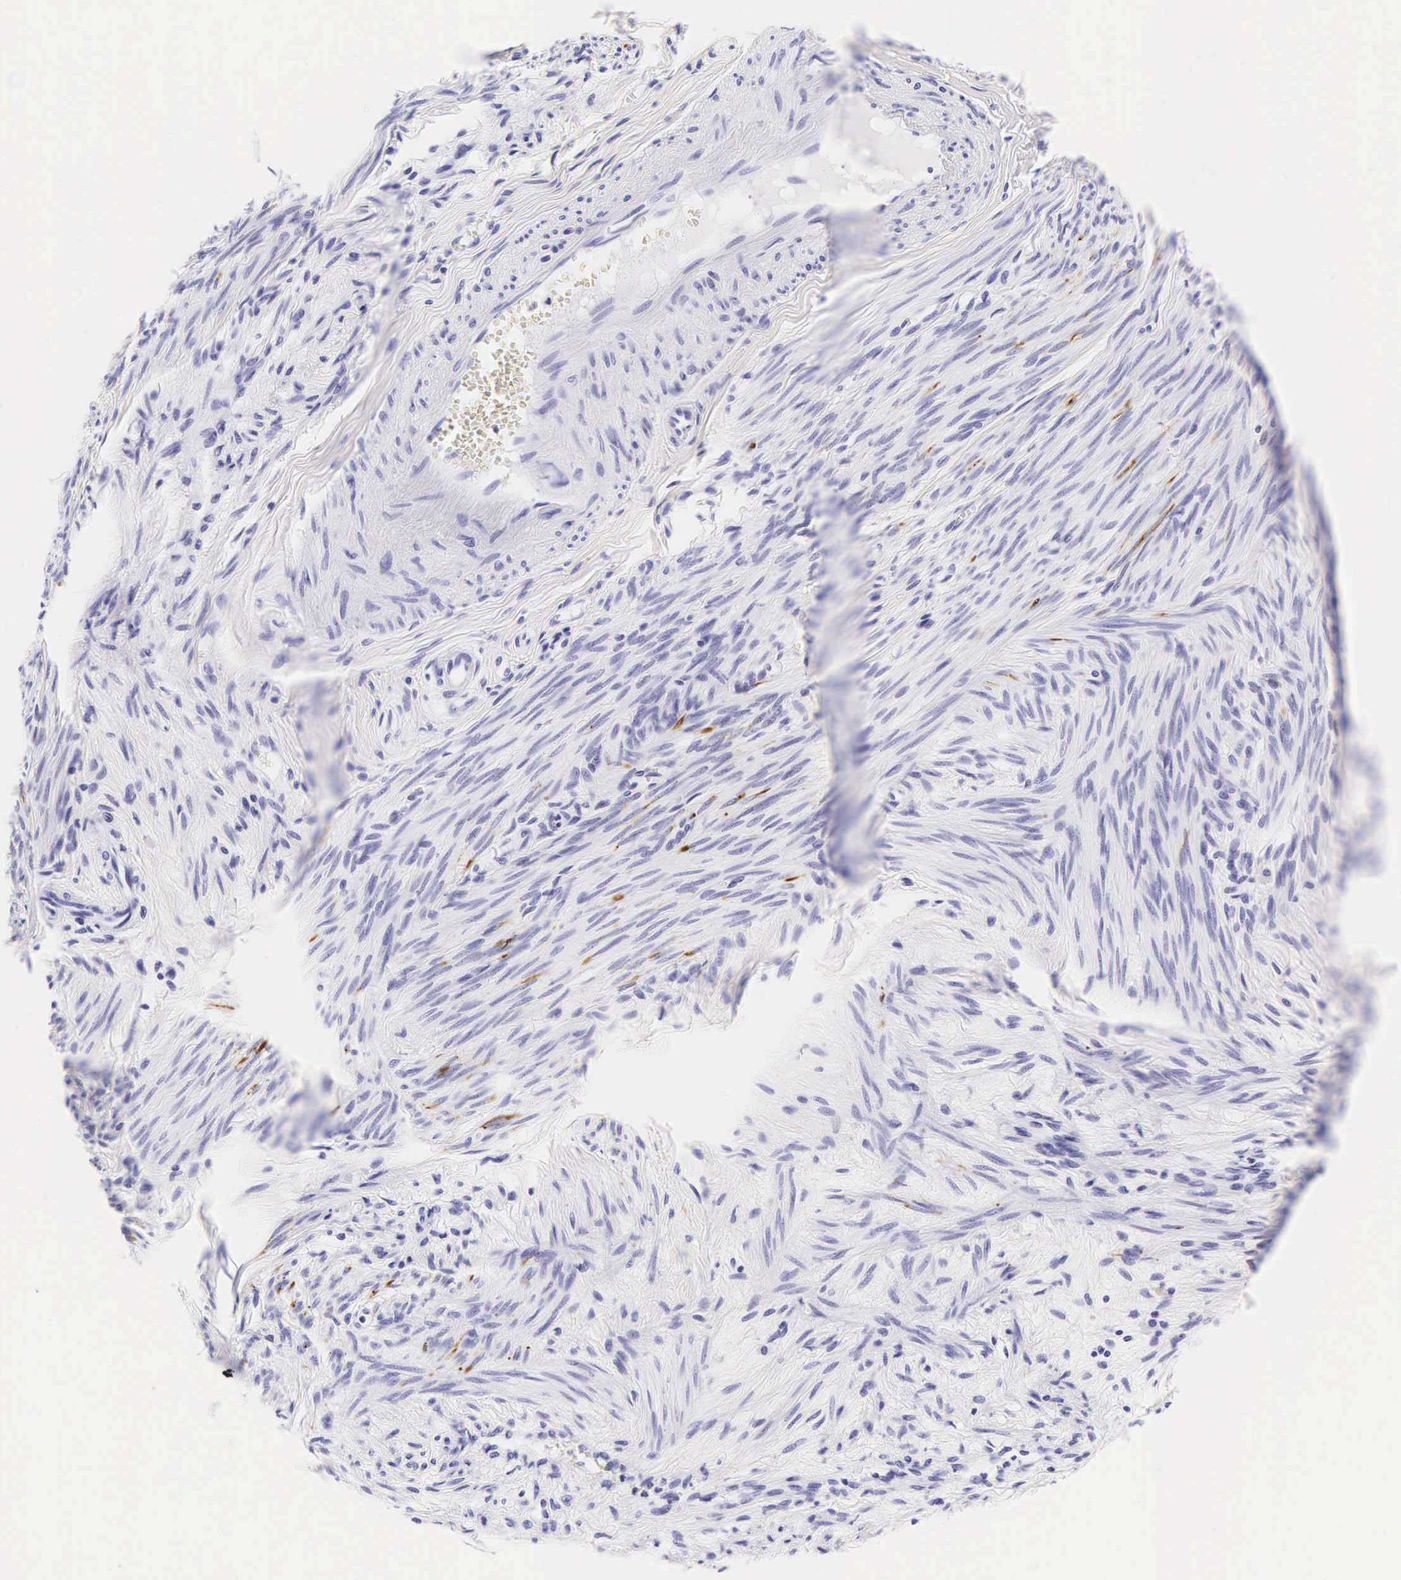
{"staining": {"intensity": "negative", "quantity": "none", "location": "none"}, "tissue": "endometrial cancer", "cell_type": "Tumor cells", "image_type": "cancer", "snomed": [{"axis": "morphology", "description": "Adenocarcinoma, NOS"}, {"axis": "topography", "description": "Endometrium"}], "caption": "Tumor cells show no significant positivity in adenocarcinoma (endometrial).", "gene": "KRT18", "patient": {"sex": "female", "age": 76}}